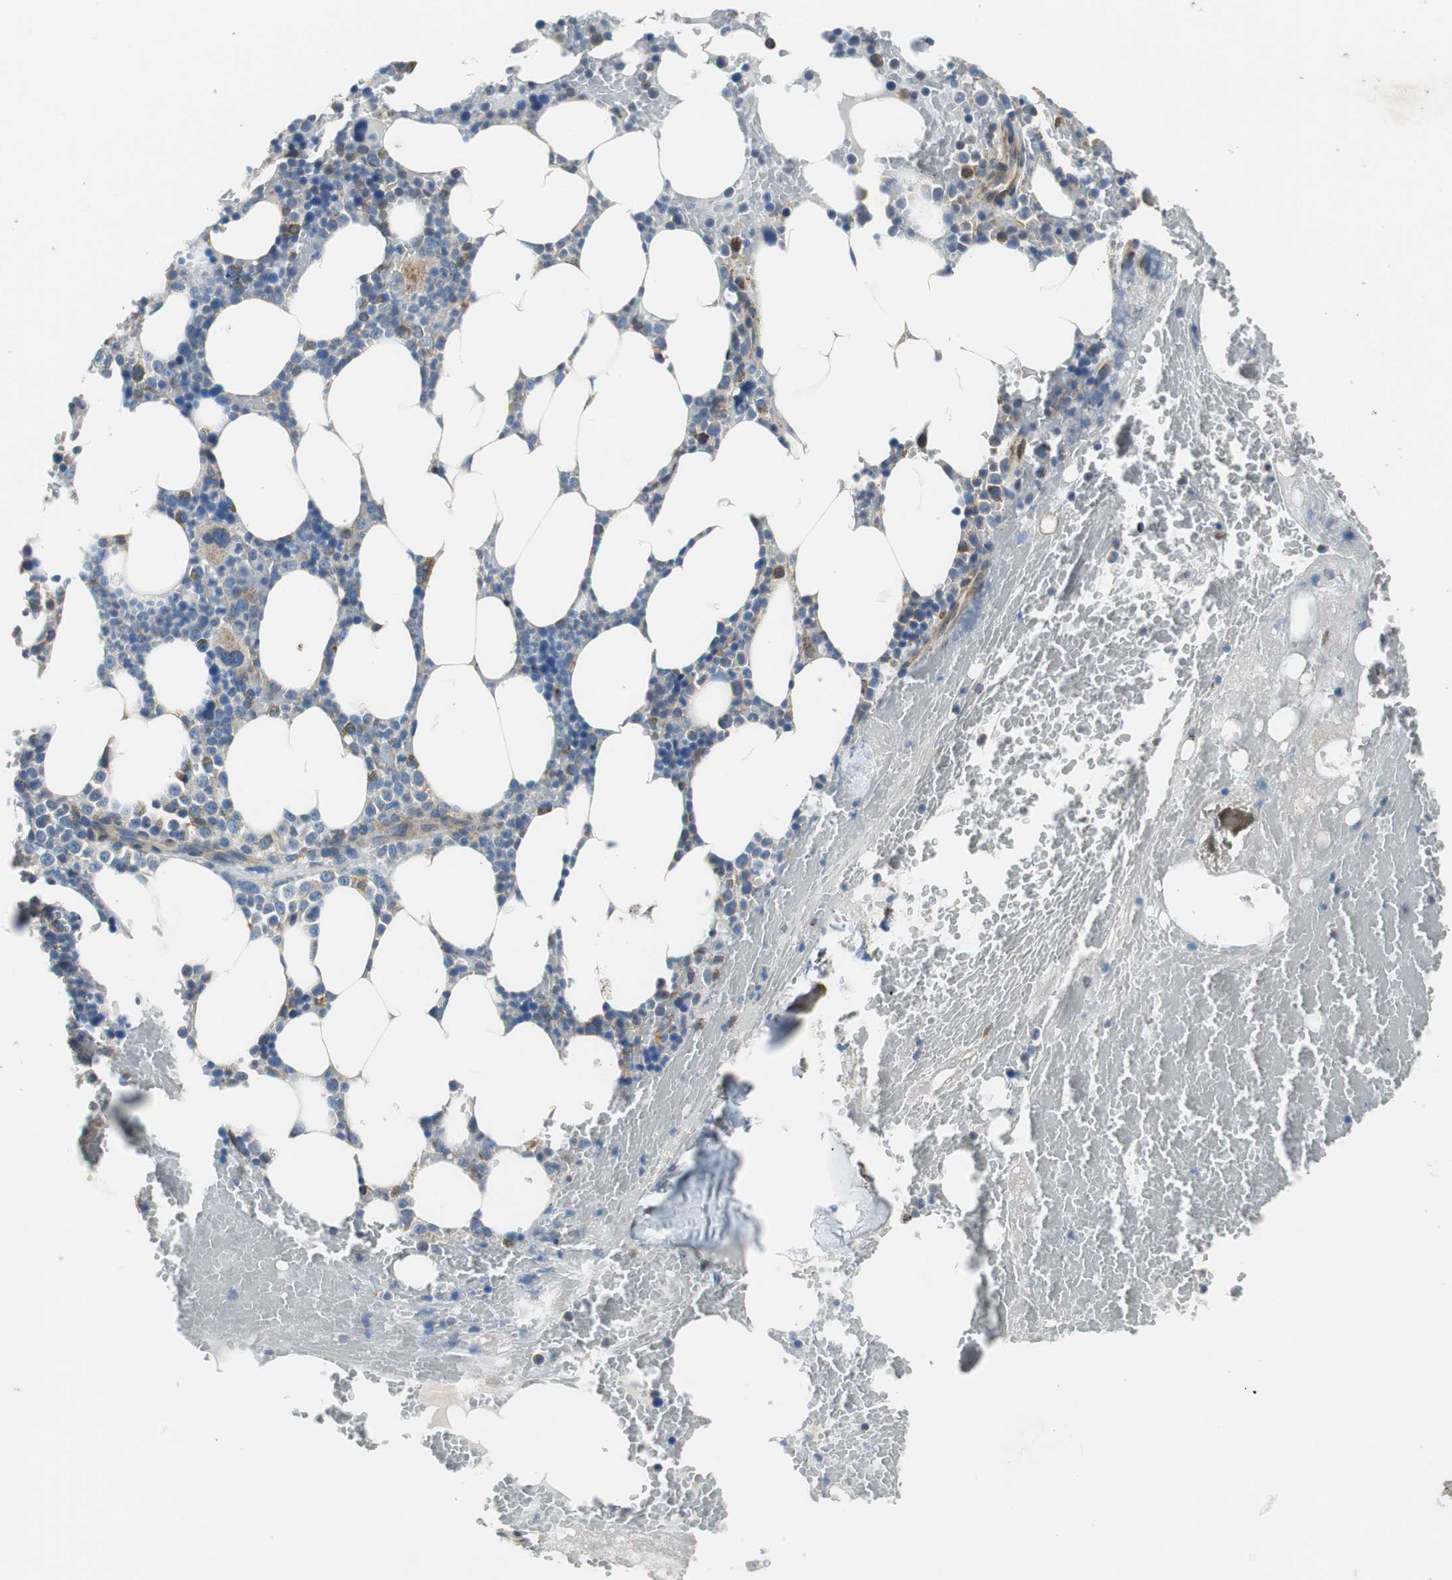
{"staining": {"intensity": "moderate", "quantity": "<25%", "location": "cytoplasmic/membranous"}, "tissue": "bone marrow", "cell_type": "Hematopoietic cells", "image_type": "normal", "snomed": [{"axis": "morphology", "description": "Normal tissue, NOS"}, {"axis": "topography", "description": "Bone marrow"}], "caption": "Benign bone marrow shows moderate cytoplasmic/membranous expression in about <25% of hematopoietic cells.", "gene": "GSTK1", "patient": {"sex": "female", "age": 66}}